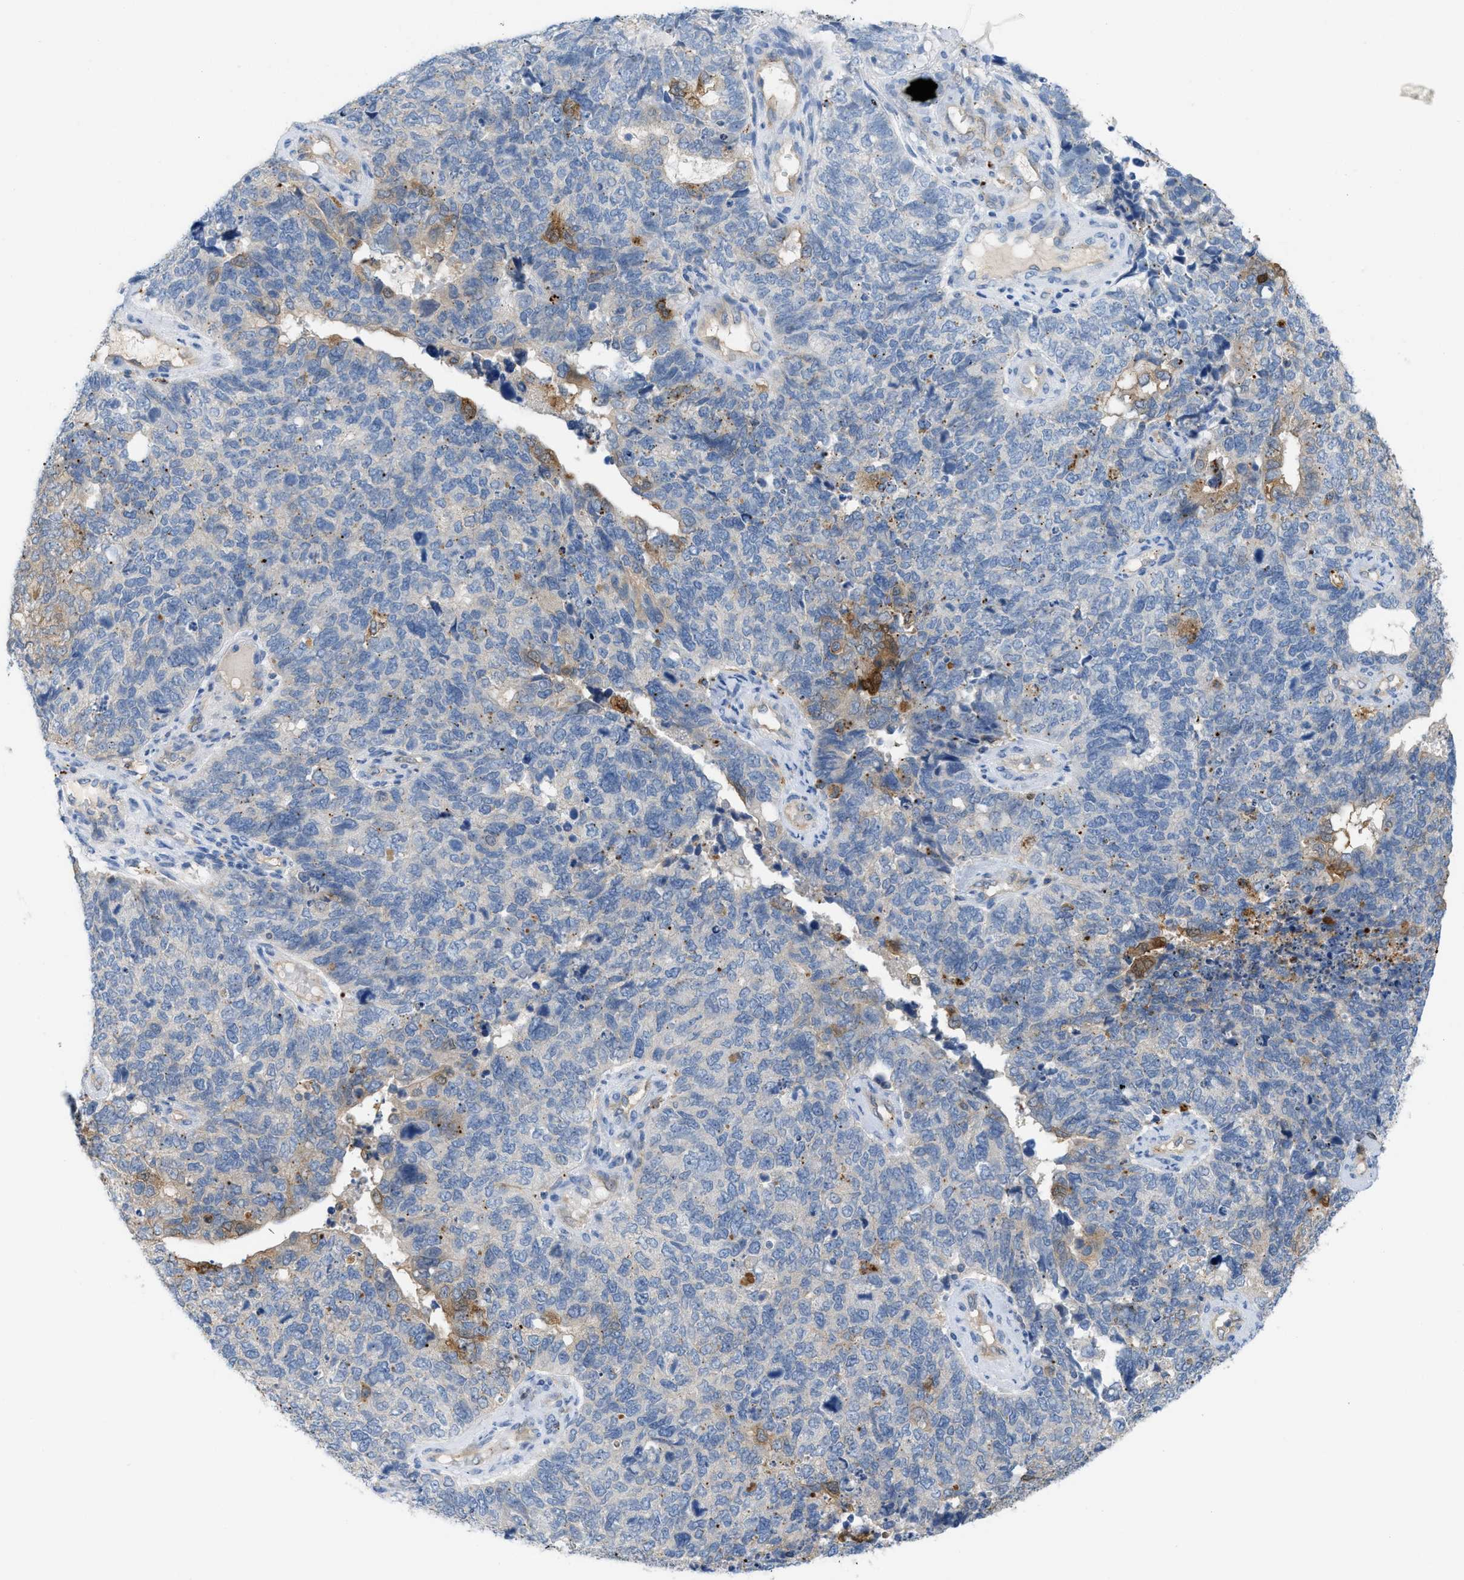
{"staining": {"intensity": "negative", "quantity": "none", "location": "none"}, "tissue": "cervical cancer", "cell_type": "Tumor cells", "image_type": "cancer", "snomed": [{"axis": "morphology", "description": "Squamous cell carcinoma, NOS"}, {"axis": "topography", "description": "Cervix"}], "caption": "Immunohistochemistry micrograph of human cervical squamous cell carcinoma stained for a protein (brown), which demonstrates no positivity in tumor cells.", "gene": "CSTB", "patient": {"sex": "female", "age": 63}}